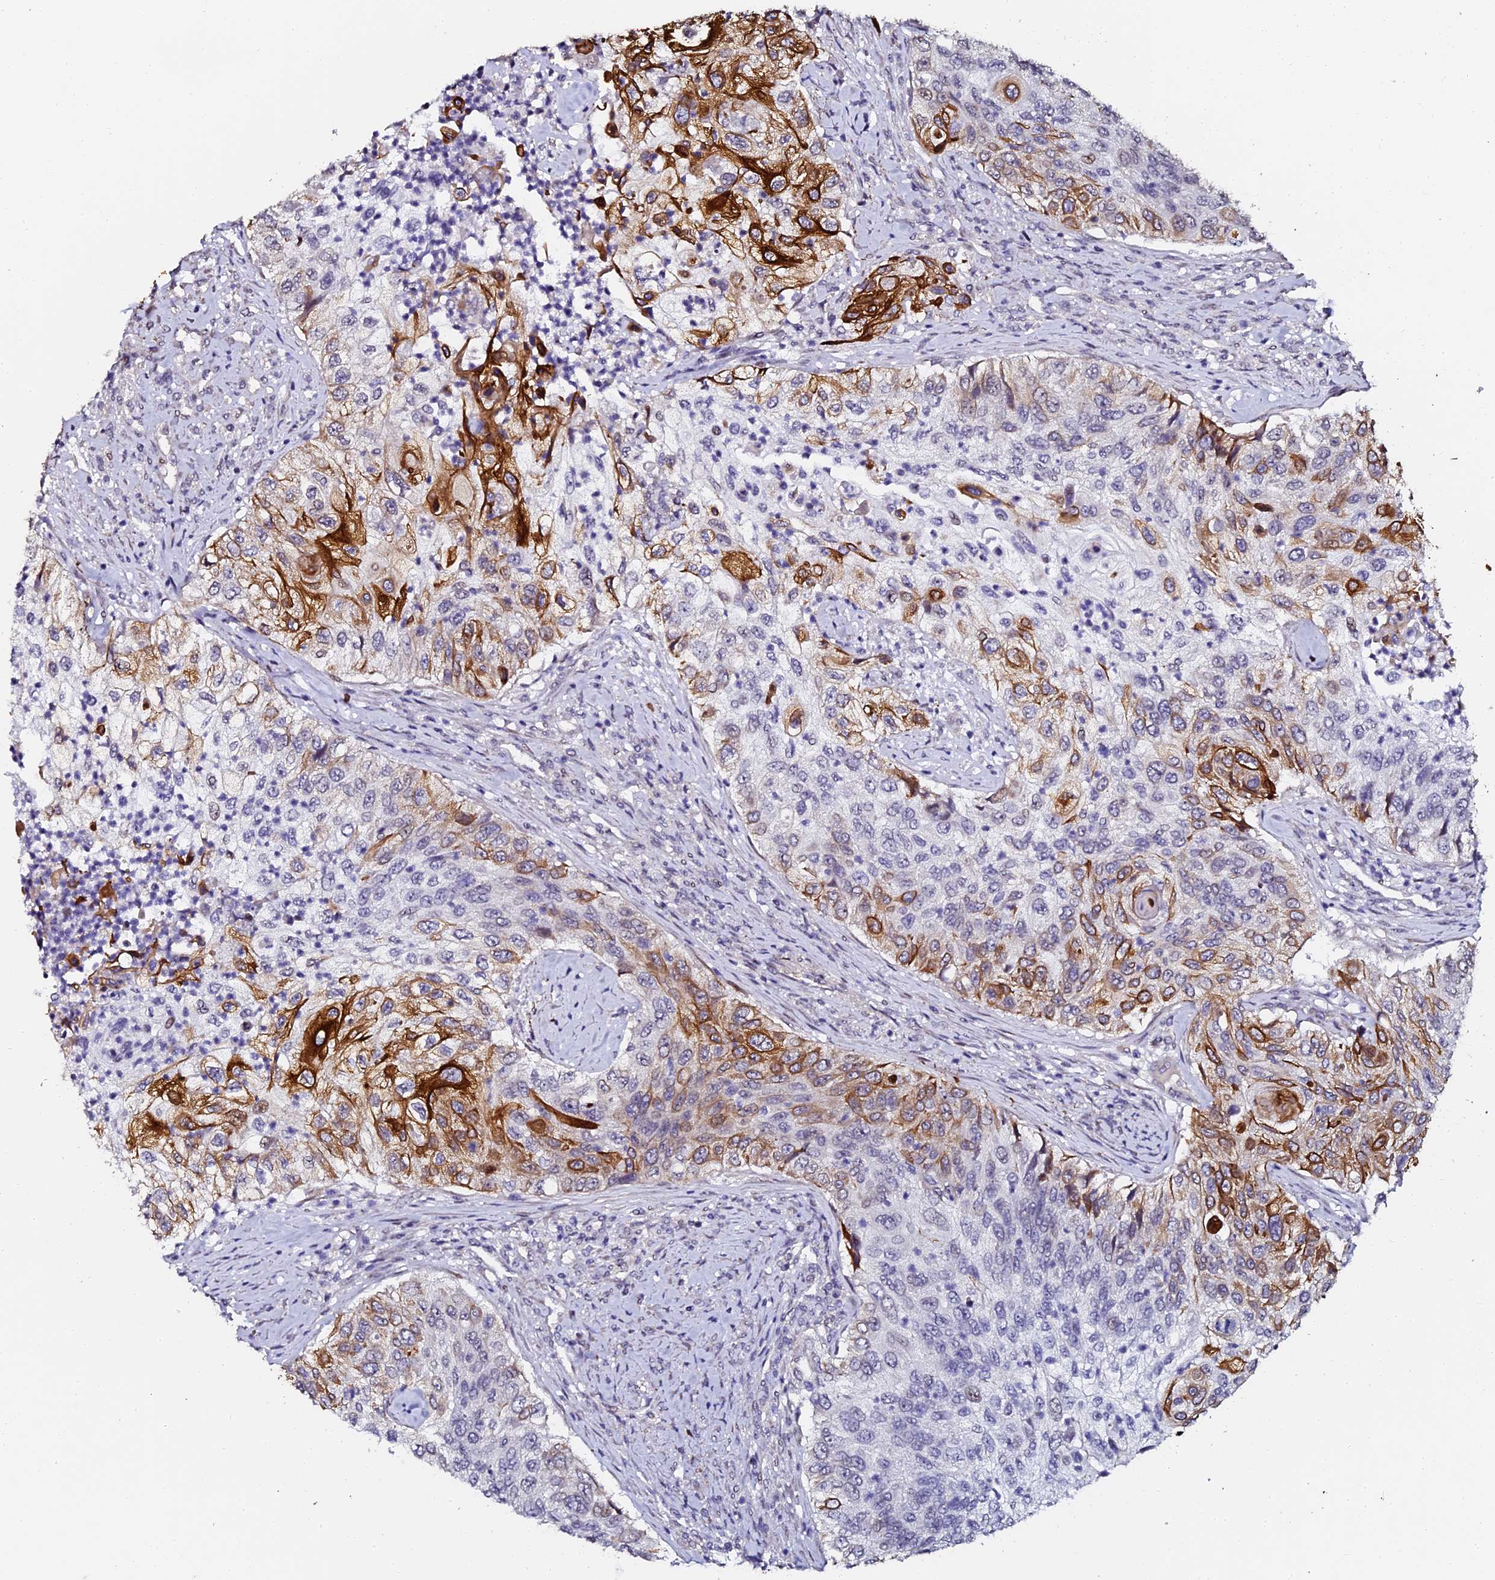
{"staining": {"intensity": "strong", "quantity": "25%-75%", "location": "cytoplasmic/membranous"}, "tissue": "urothelial cancer", "cell_type": "Tumor cells", "image_type": "cancer", "snomed": [{"axis": "morphology", "description": "Urothelial carcinoma, High grade"}, {"axis": "topography", "description": "Urinary bladder"}], "caption": "Immunohistochemistry (IHC) staining of urothelial carcinoma (high-grade), which displays high levels of strong cytoplasmic/membranous staining in about 25%-75% of tumor cells indicating strong cytoplasmic/membranous protein staining. The staining was performed using DAB (3,3'-diaminobenzidine) (brown) for protein detection and nuclei were counterstained in hematoxylin (blue).", "gene": "GPN3", "patient": {"sex": "female", "age": 60}}